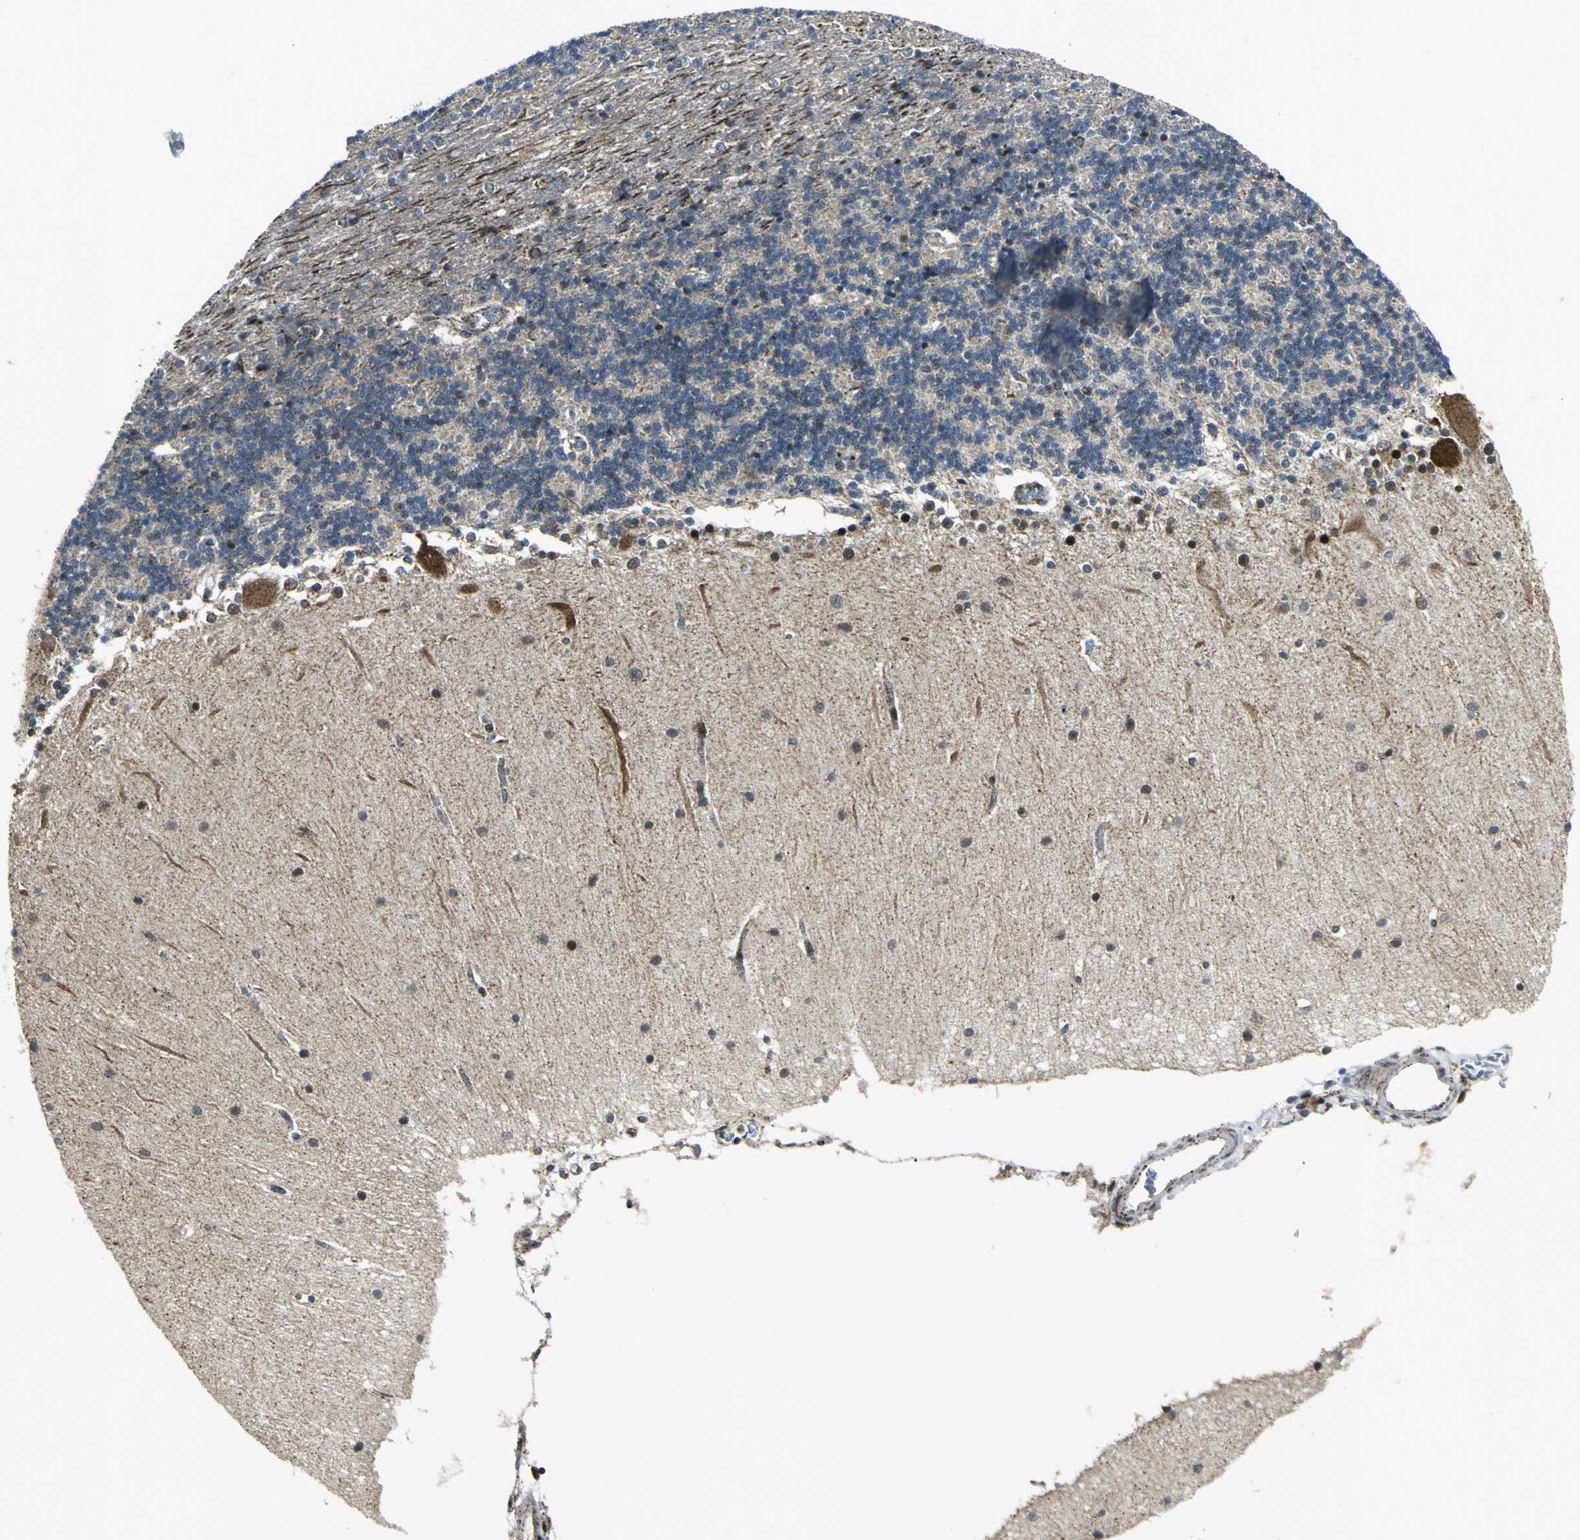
{"staining": {"intensity": "weak", "quantity": "<25%", "location": "nuclear"}, "tissue": "cerebellum", "cell_type": "Cells in granular layer", "image_type": "normal", "snomed": [{"axis": "morphology", "description": "Normal tissue, NOS"}, {"axis": "topography", "description": "Cerebellum"}], "caption": "The micrograph exhibits no significant expression in cells in granular layer of cerebellum.", "gene": "ATP6V1A", "patient": {"sex": "female", "age": 54}}